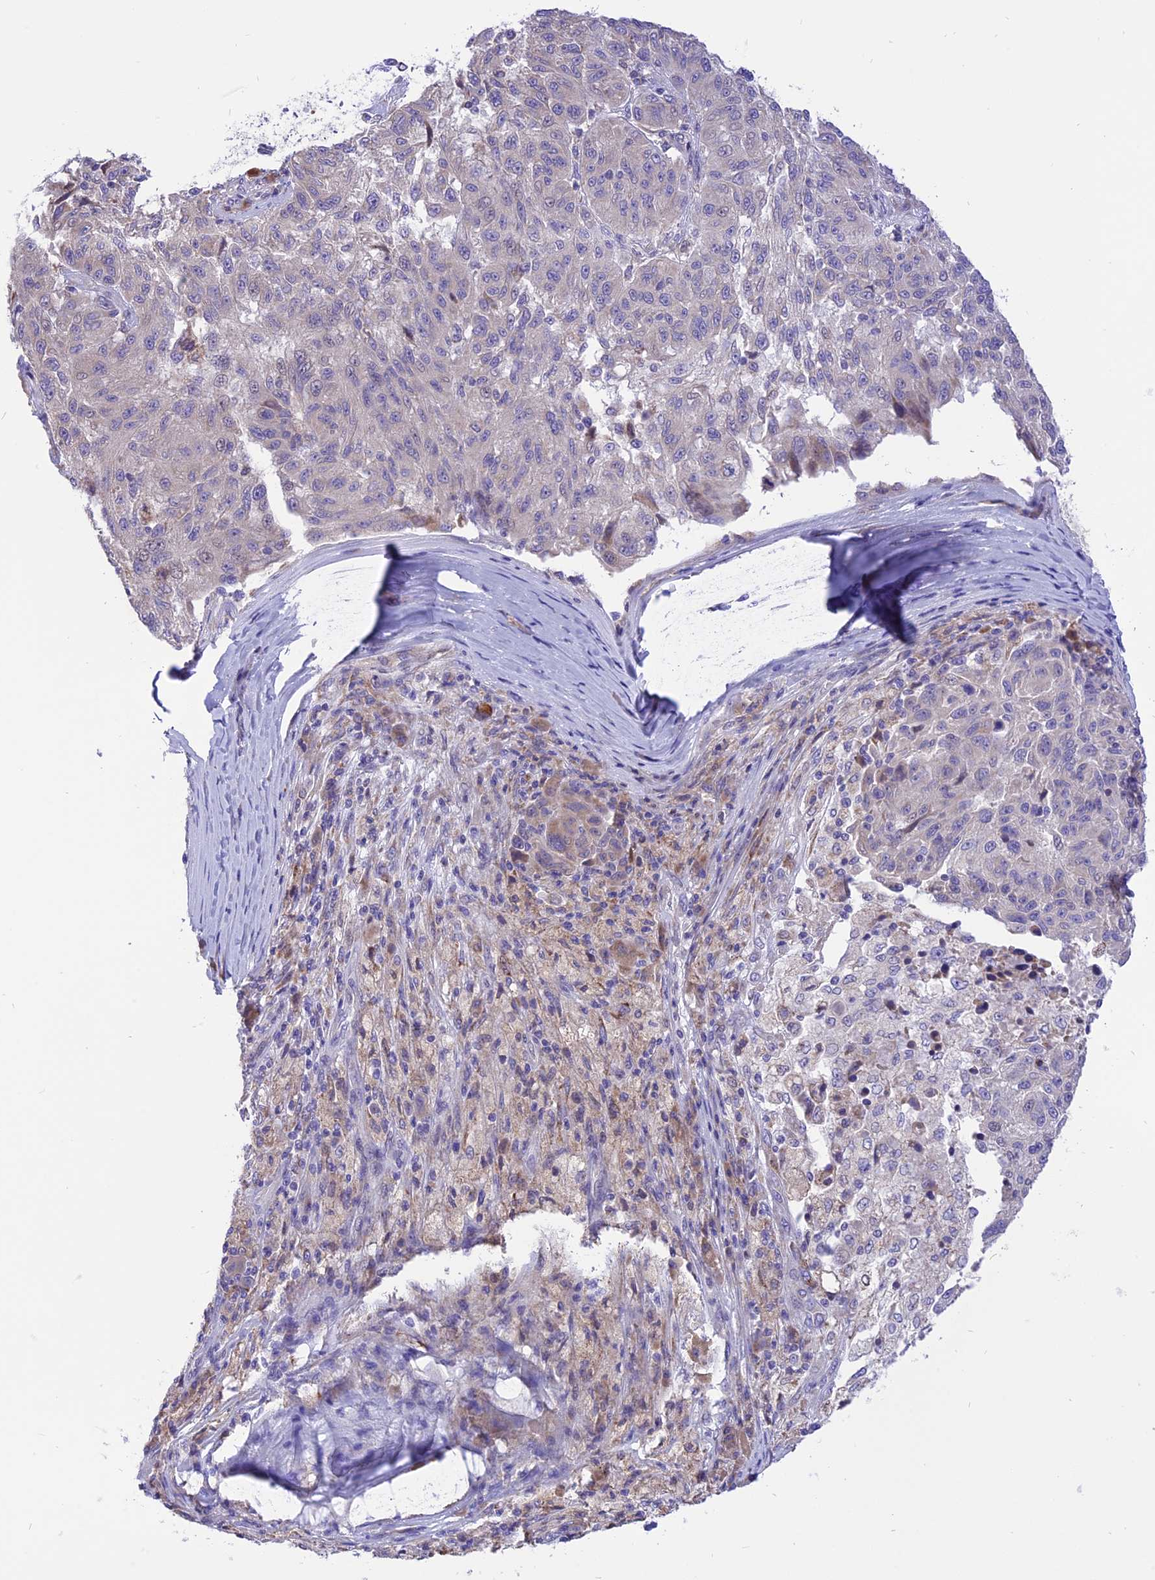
{"staining": {"intensity": "negative", "quantity": "none", "location": "none"}, "tissue": "melanoma", "cell_type": "Tumor cells", "image_type": "cancer", "snomed": [{"axis": "morphology", "description": "Malignant melanoma, NOS"}, {"axis": "topography", "description": "Skin"}], "caption": "Malignant melanoma was stained to show a protein in brown. There is no significant positivity in tumor cells. The staining is performed using DAB (3,3'-diaminobenzidine) brown chromogen with nuclei counter-stained in using hematoxylin.", "gene": "ARMCX6", "patient": {"sex": "male", "age": 53}}